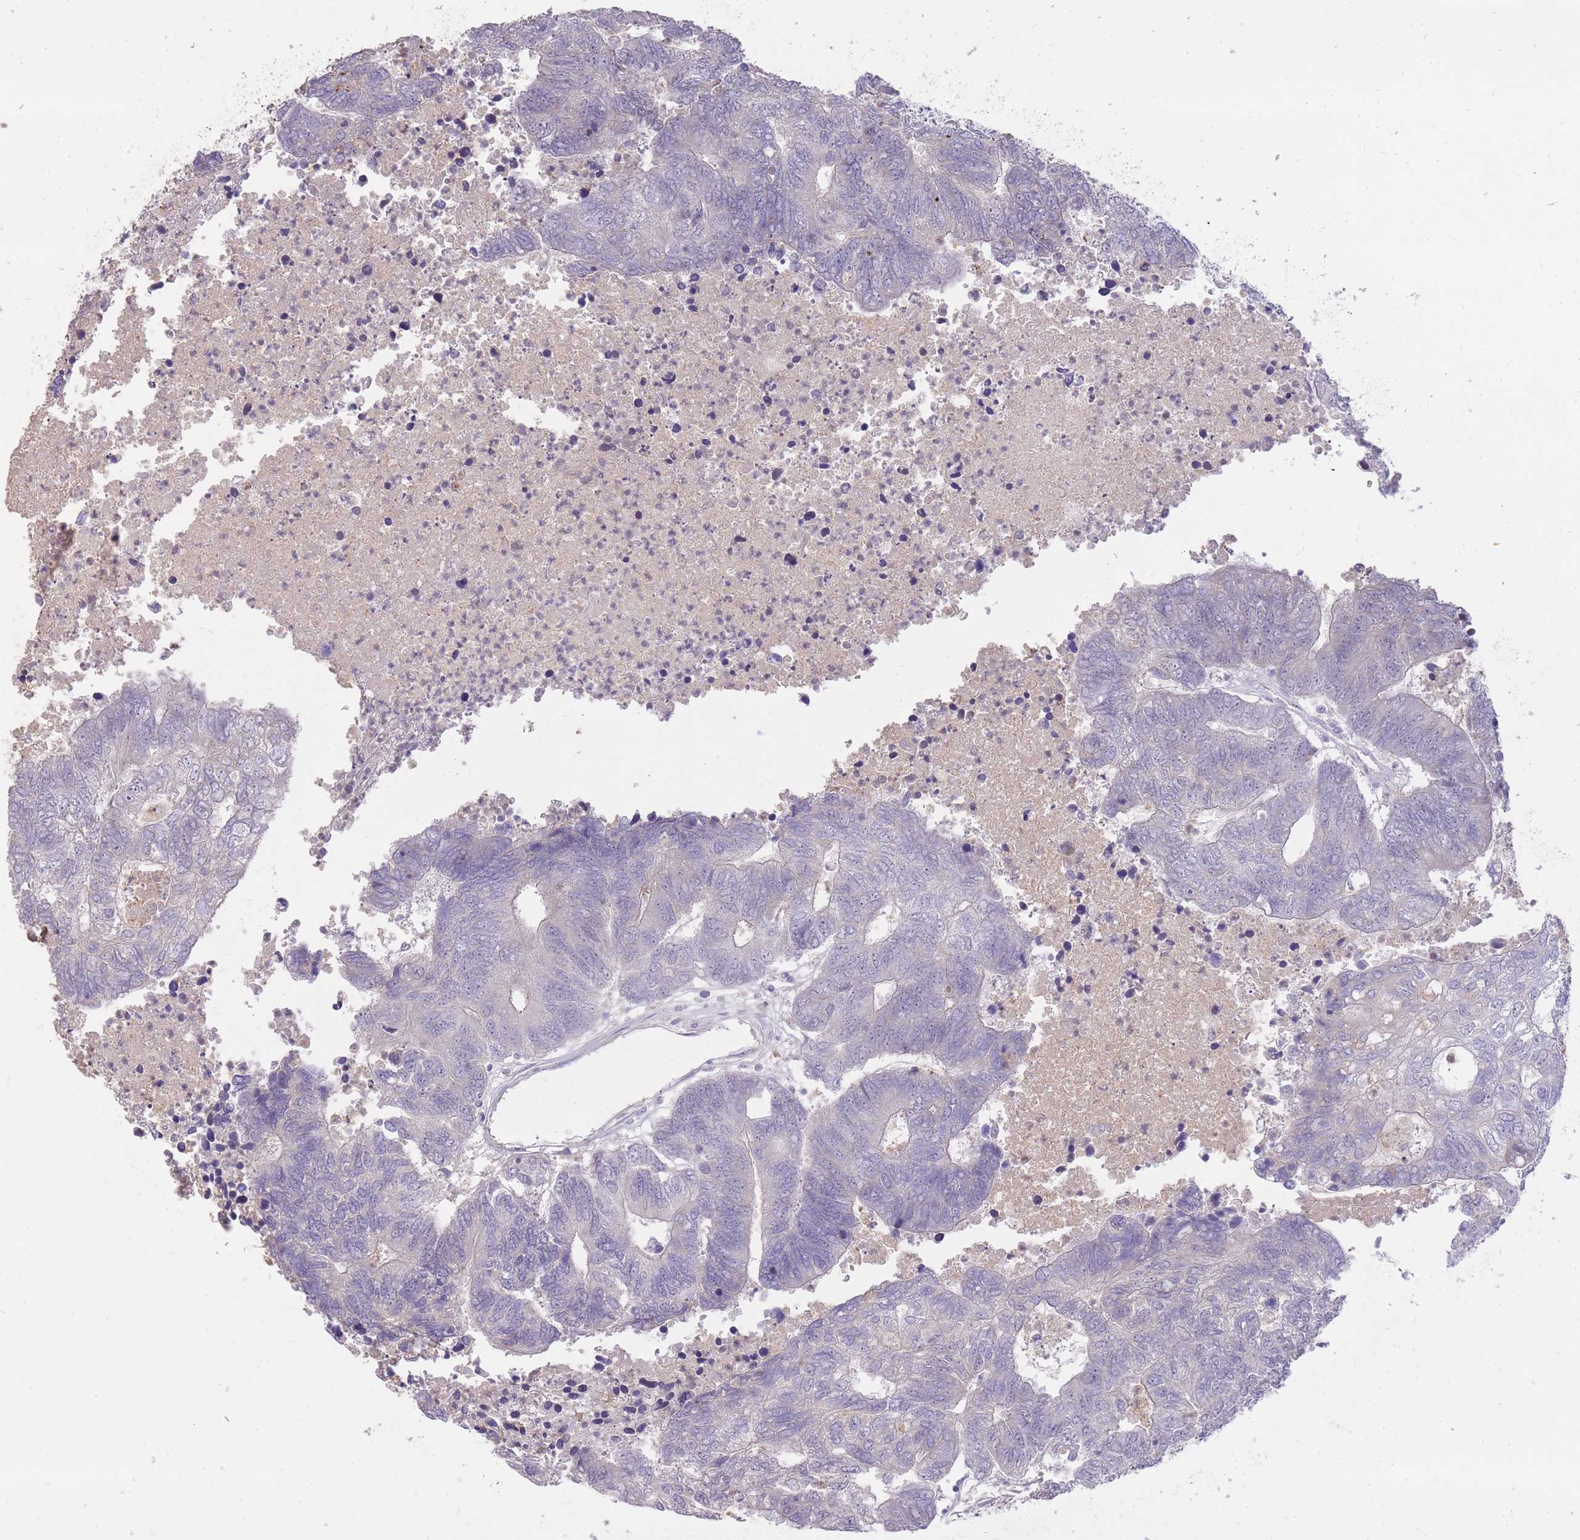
{"staining": {"intensity": "negative", "quantity": "none", "location": "none"}, "tissue": "colorectal cancer", "cell_type": "Tumor cells", "image_type": "cancer", "snomed": [{"axis": "morphology", "description": "Adenocarcinoma, NOS"}, {"axis": "topography", "description": "Colon"}], "caption": "Immunohistochemistry (IHC) of human colorectal cancer (adenocarcinoma) exhibits no expression in tumor cells.", "gene": "FRG2C", "patient": {"sex": "female", "age": 48}}